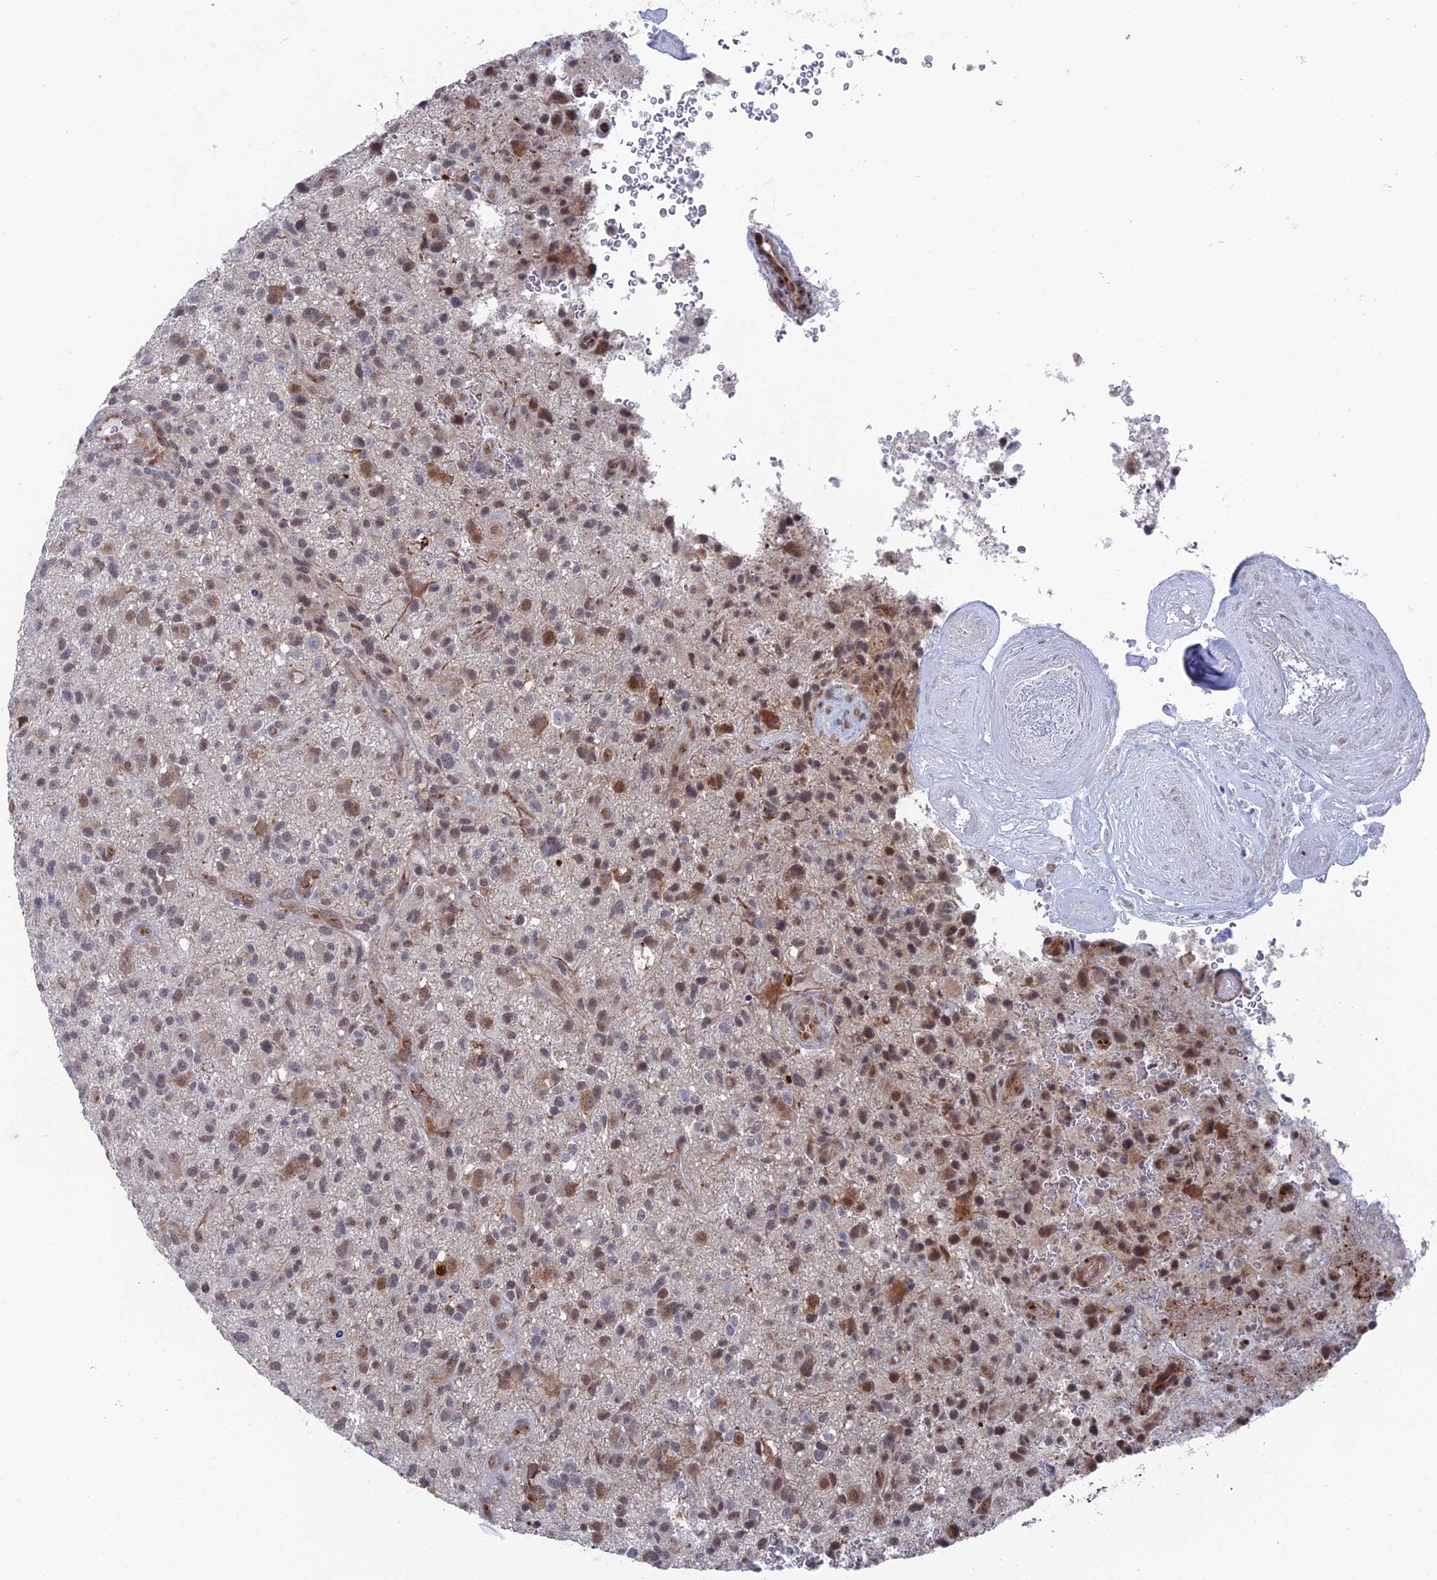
{"staining": {"intensity": "weak", "quantity": "25%-75%", "location": "nuclear"}, "tissue": "glioma", "cell_type": "Tumor cells", "image_type": "cancer", "snomed": [{"axis": "morphology", "description": "Glioma, malignant, High grade"}, {"axis": "topography", "description": "Brain"}], "caption": "Immunohistochemical staining of high-grade glioma (malignant) reveals low levels of weak nuclear staining in approximately 25%-75% of tumor cells.", "gene": "FHIP2A", "patient": {"sex": "male", "age": 47}}